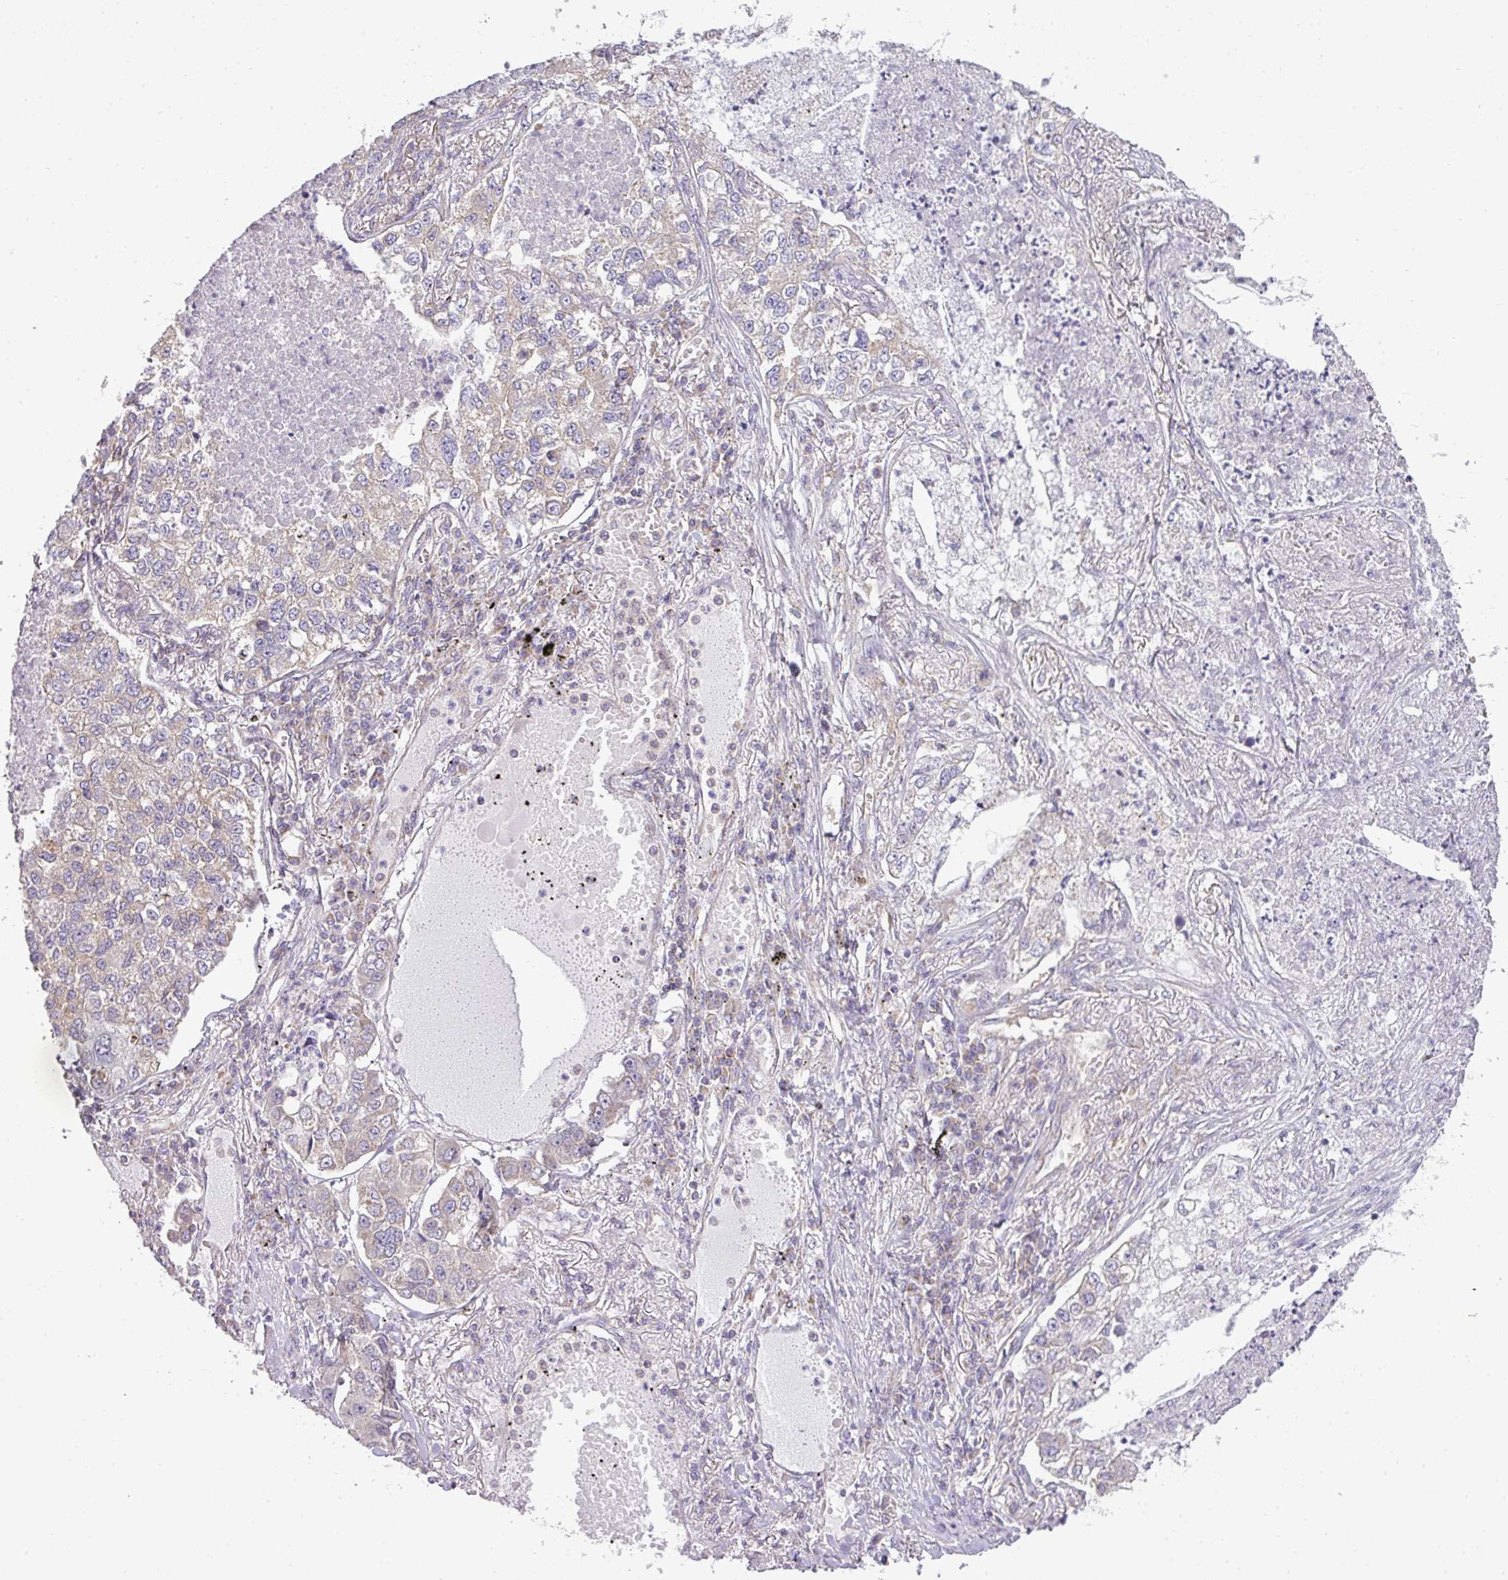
{"staining": {"intensity": "weak", "quantity": "<25%", "location": "cytoplasmic/membranous"}, "tissue": "lung cancer", "cell_type": "Tumor cells", "image_type": "cancer", "snomed": [{"axis": "morphology", "description": "Adenocarcinoma, NOS"}, {"axis": "topography", "description": "Lung"}], "caption": "High power microscopy micrograph of an immunohistochemistry photomicrograph of lung adenocarcinoma, revealing no significant expression in tumor cells.", "gene": "ZNF211", "patient": {"sex": "male", "age": 49}}